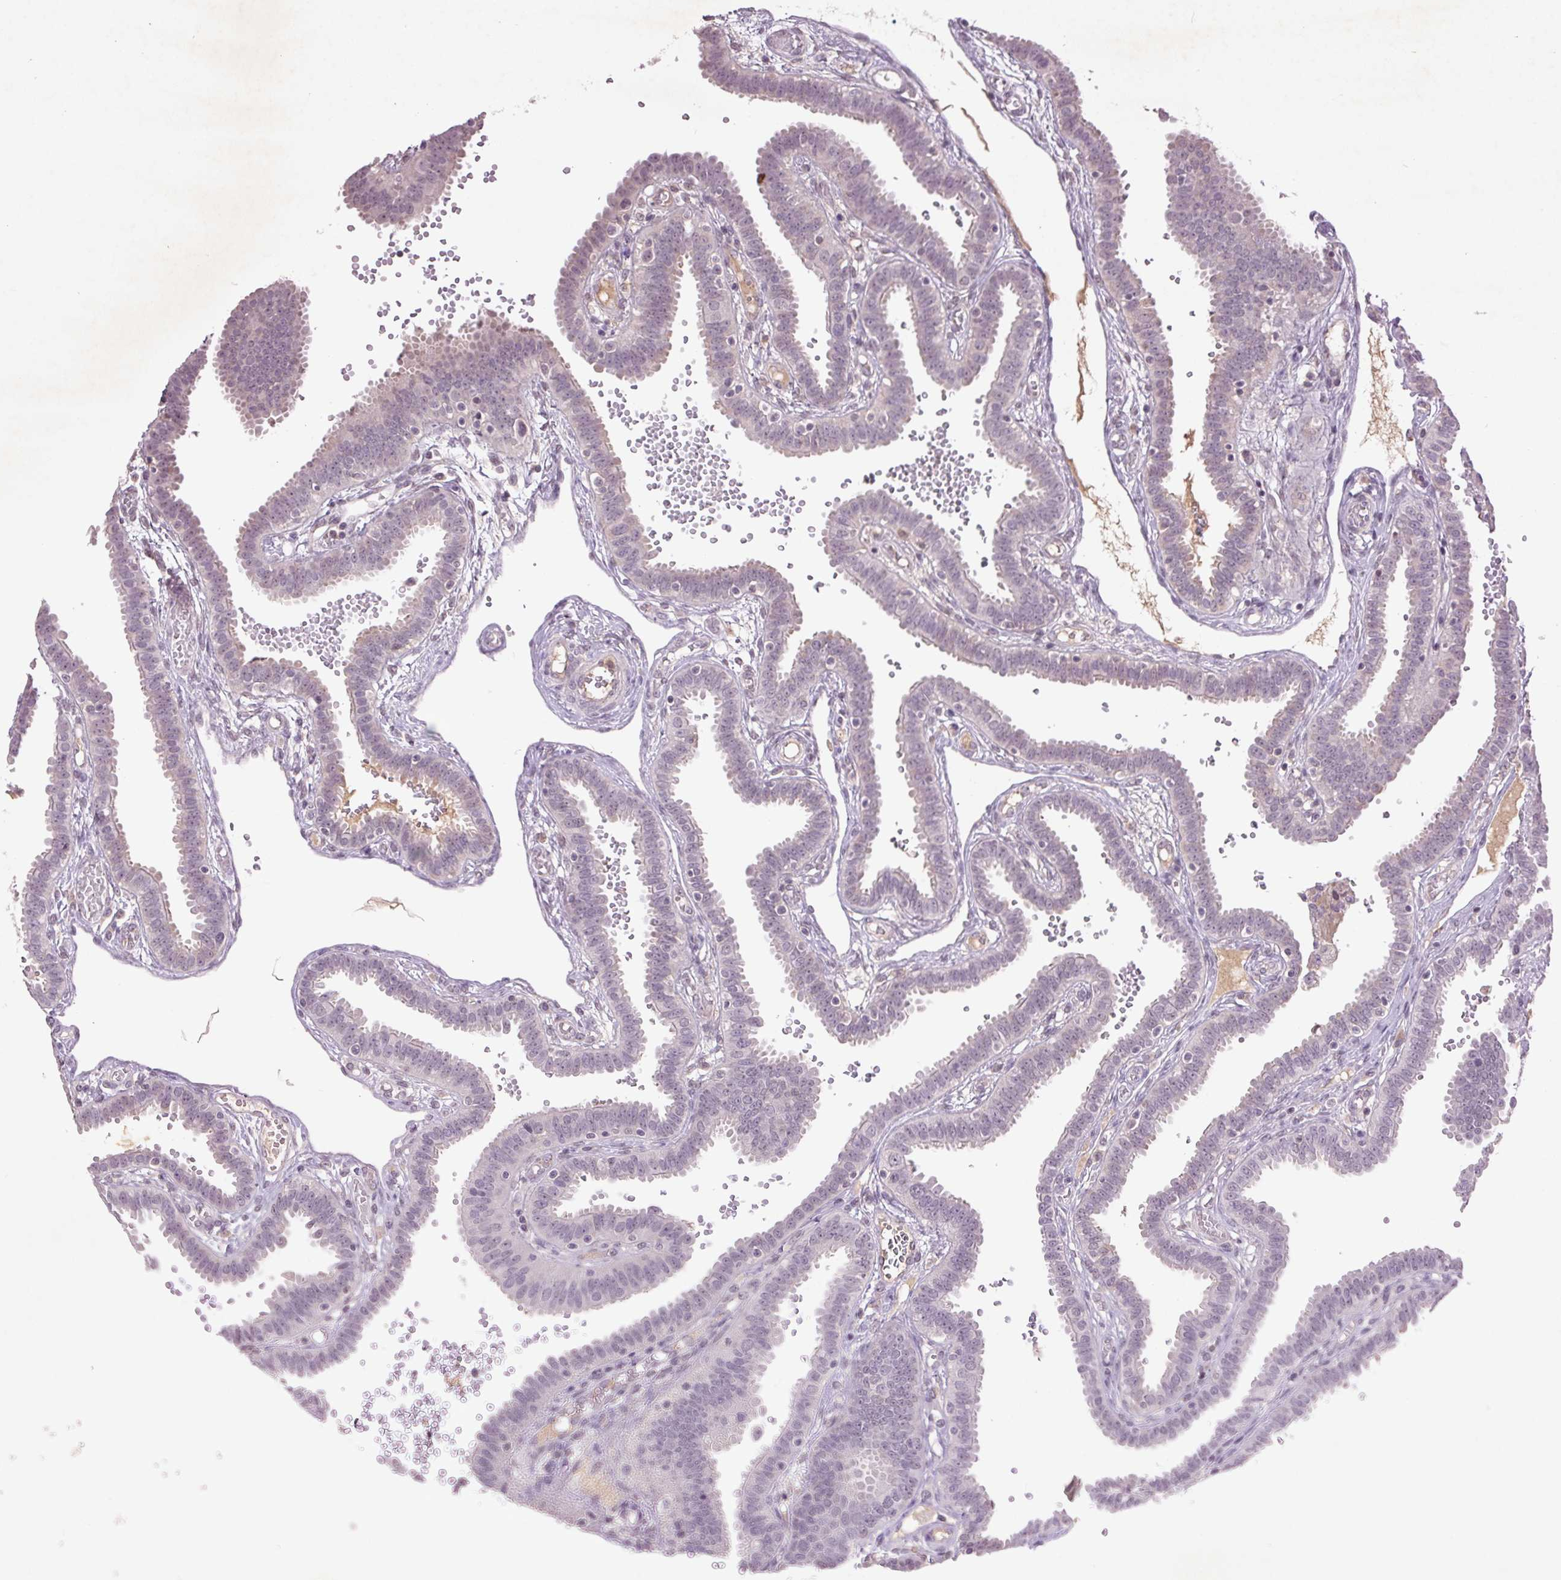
{"staining": {"intensity": "weak", "quantity": "<25%", "location": "nuclear"}, "tissue": "fallopian tube", "cell_type": "Glandular cells", "image_type": "normal", "snomed": [{"axis": "morphology", "description": "Normal tissue, NOS"}, {"axis": "topography", "description": "Fallopian tube"}], "caption": "High magnification brightfield microscopy of benign fallopian tube stained with DAB (brown) and counterstained with hematoxylin (blue): glandular cells show no significant expression.", "gene": "FAM168B", "patient": {"sex": "female", "age": 37}}